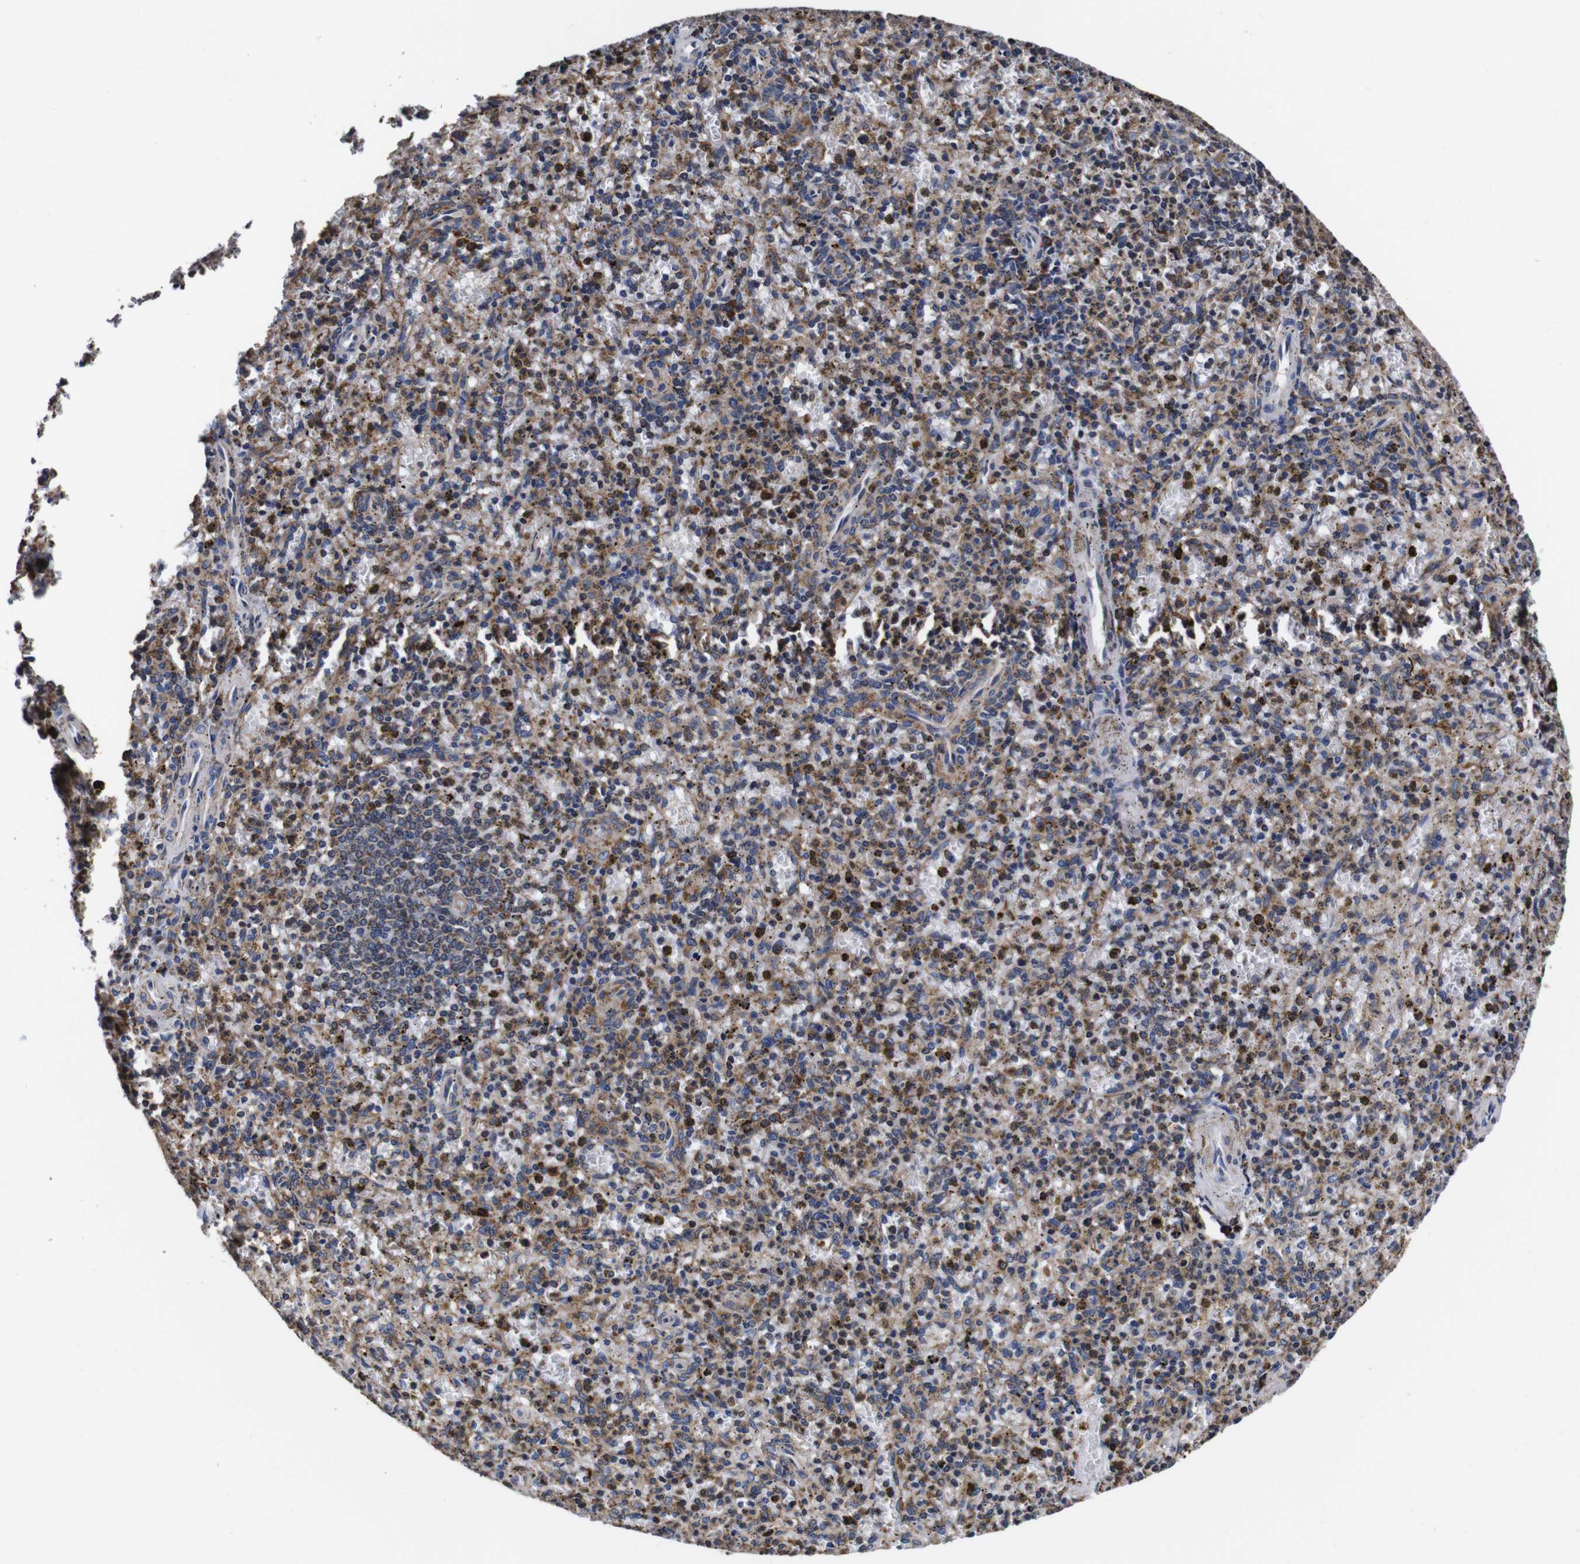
{"staining": {"intensity": "moderate", "quantity": "25%-75%", "location": "cytoplasmic/membranous"}, "tissue": "spleen", "cell_type": "Cells in red pulp", "image_type": "normal", "snomed": [{"axis": "morphology", "description": "Normal tissue, NOS"}, {"axis": "topography", "description": "Spleen"}], "caption": "A brown stain highlights moderate cytoplasmic/membranous expression of a protein in cells in red pulp of benign spleen.", "gene": "PPIB", "patient": {"sex": "male", "age": 72}}